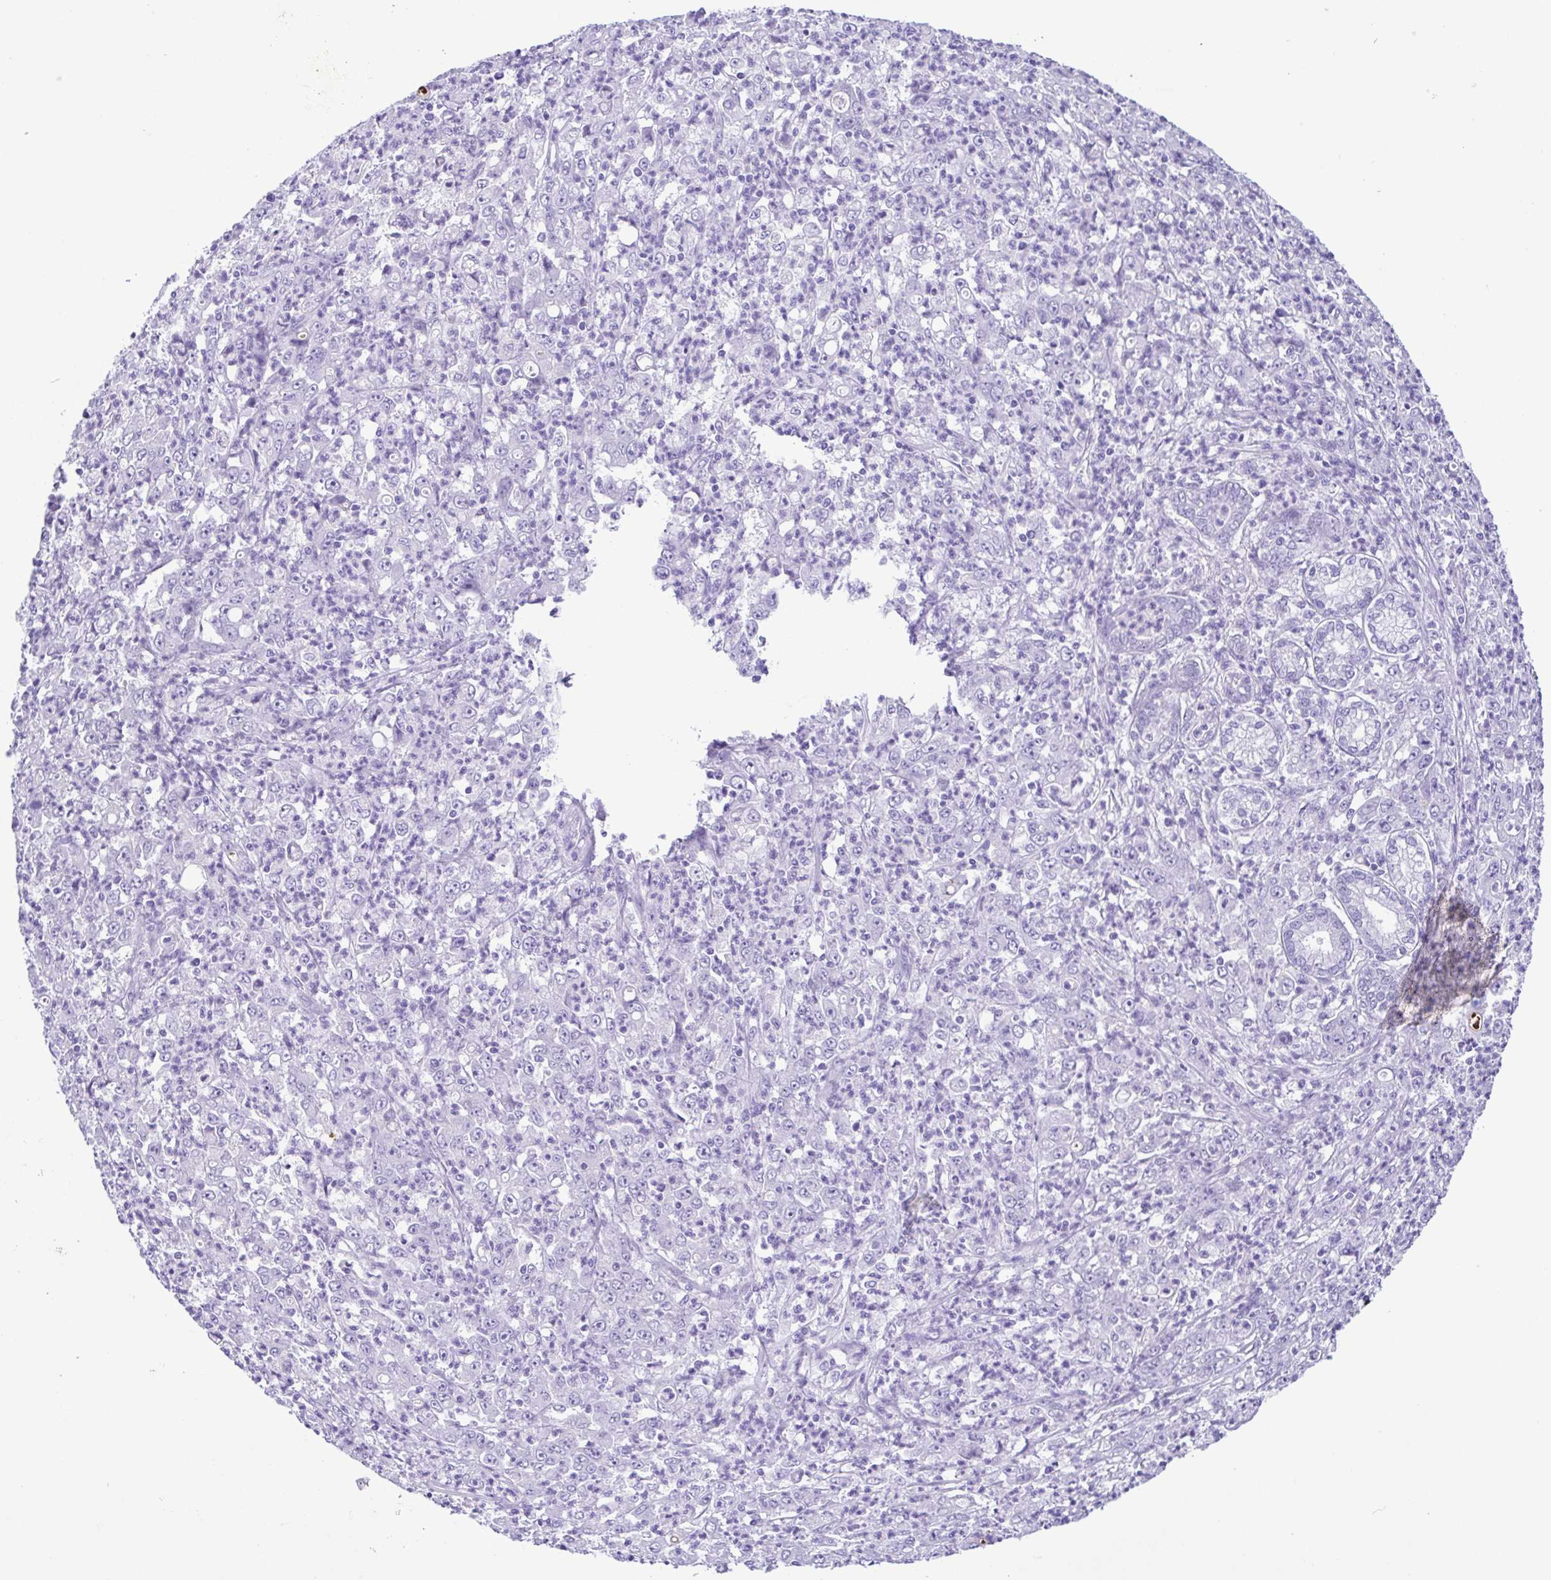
{"staining": {"intensity": "negative", "quantity": "none", "location": "none"}, "tissue": "stomach cancer", "cell_type": "Tumor cells", "image_type": "cancer", "snomed": [{"axis": "morphology", "description": "Adenocarcinoma, NOS"}, {"axis": "topography", "description": "Stomach, lower"}], "caption": "Histopathology image shows no protein positivity in tumor cells of stomach cancer (adenocarcinoma) tissue.", "gene": "OVGP1", "patient": {"sex": "female", "age": 71}}